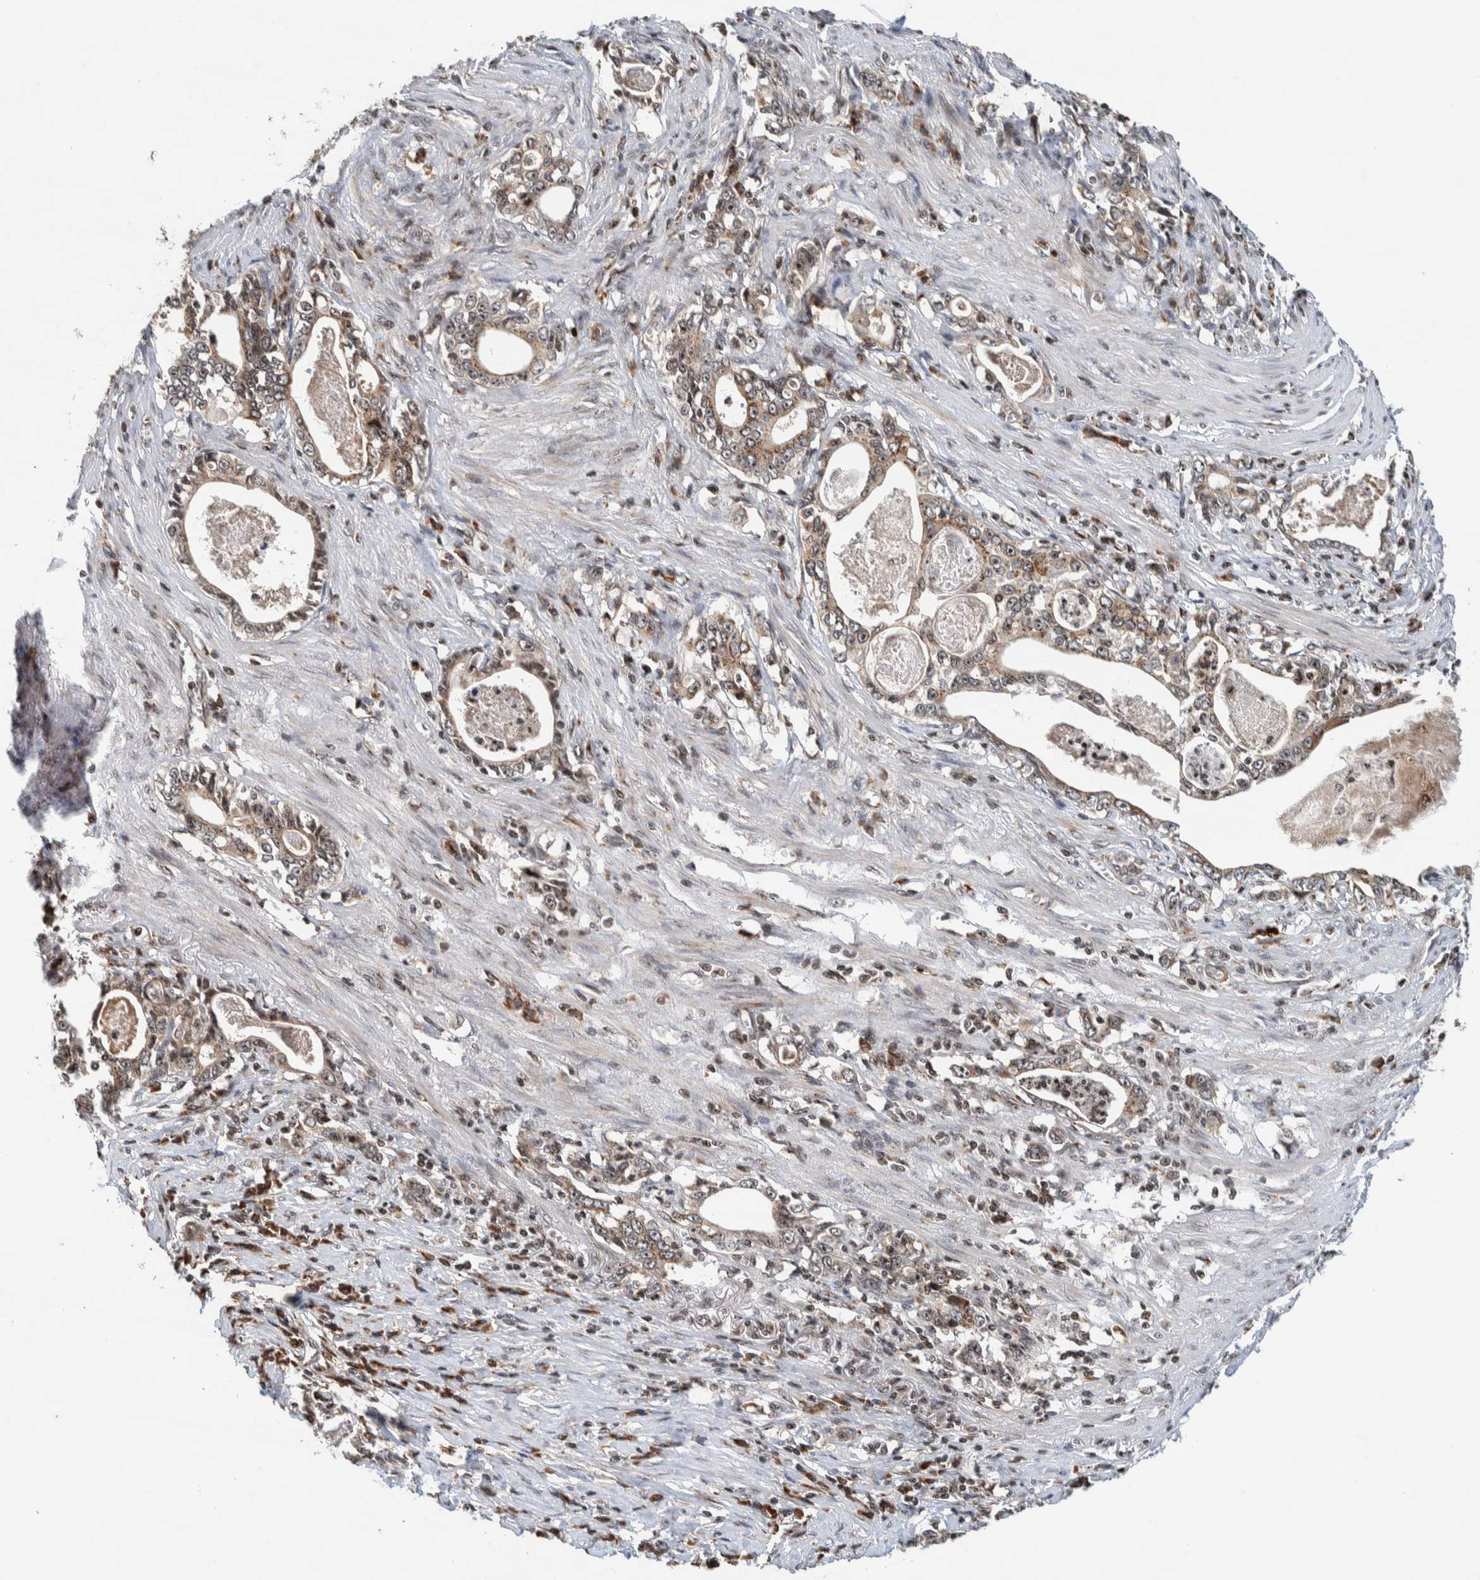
{"staining": {"intensity": "weak", "quantity": ">75%", "location": "cytoplasmic/membranous"}, "tissue": "stomach cancer", "cell_type": "Tumor cells", "image_type": "cancer", "snomed": [{"axis": "morphology", "description": "Adenocarcinoma, NOS"}, {"axis": "topography", "description": "Stomach, lower"}], "caption": "A micrograph of human stomach cancer stained for a protein exhibits weak cytoplasmic/membranous brown staining in tumor cells.", "gene": "CCDC182", "patient": {"sex": "female", "age": 72}}